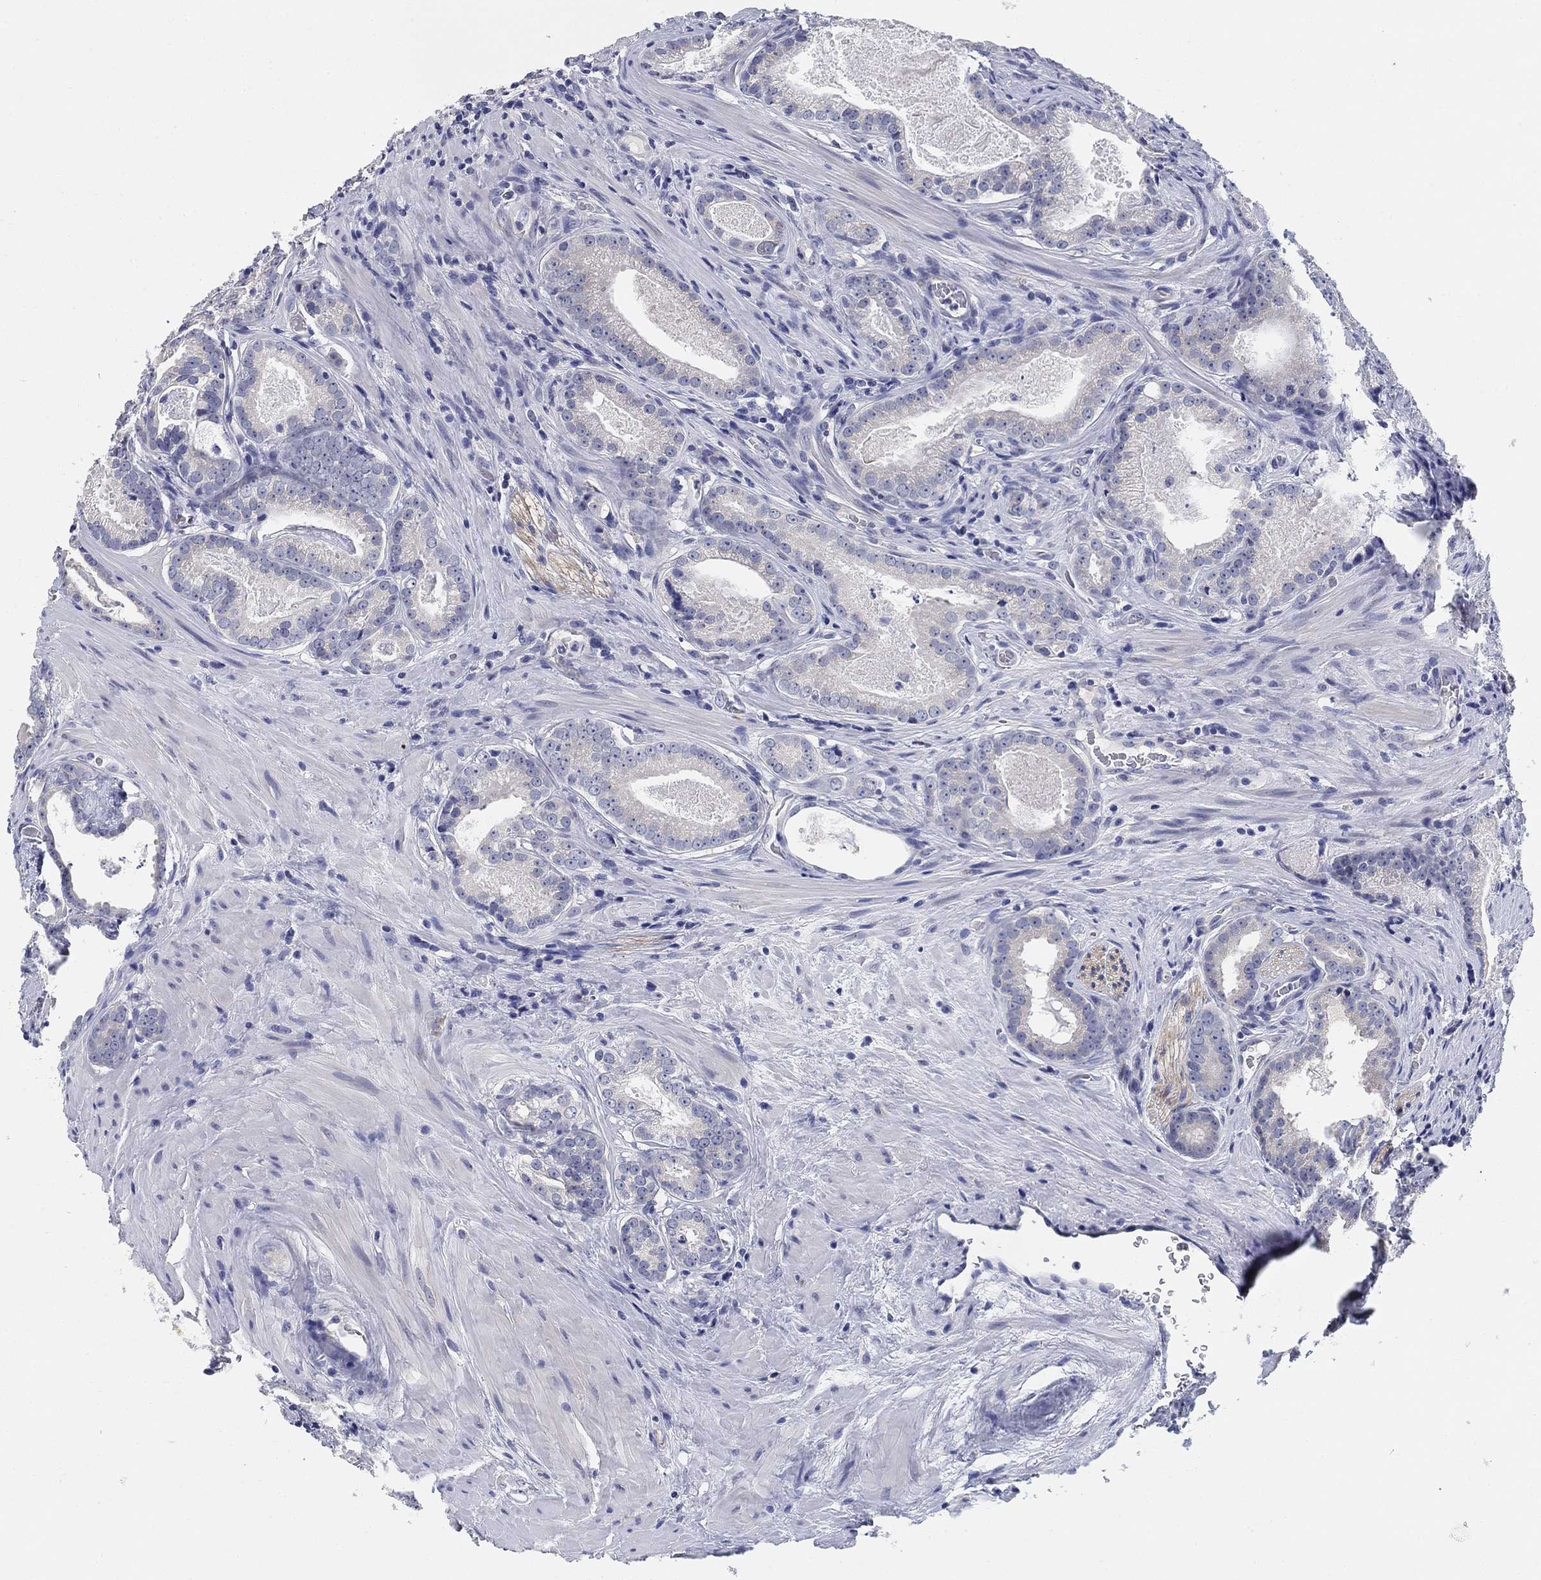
{"staining": {"intensity": "negative", "quantity": "none", "location": "none"}, "tissue": "prostate cancer", "cell_type": "Tumor cells", "image_type": "cancer", "snomed": [{"axis": "morphology", "description": "Adenocarcinoma, NOS"}, {"axis": "topography", "description": "Prostate"}], "caption": "This photomicrograph is of prostate cancer (adenocarcinoma) stained with IHC to label a protein in brown with the nuclei are counter-stained blue. There is no positivity in tumor cells.", "gene": "CLUL1", "patient": {"sex": "male", "age": 61}}